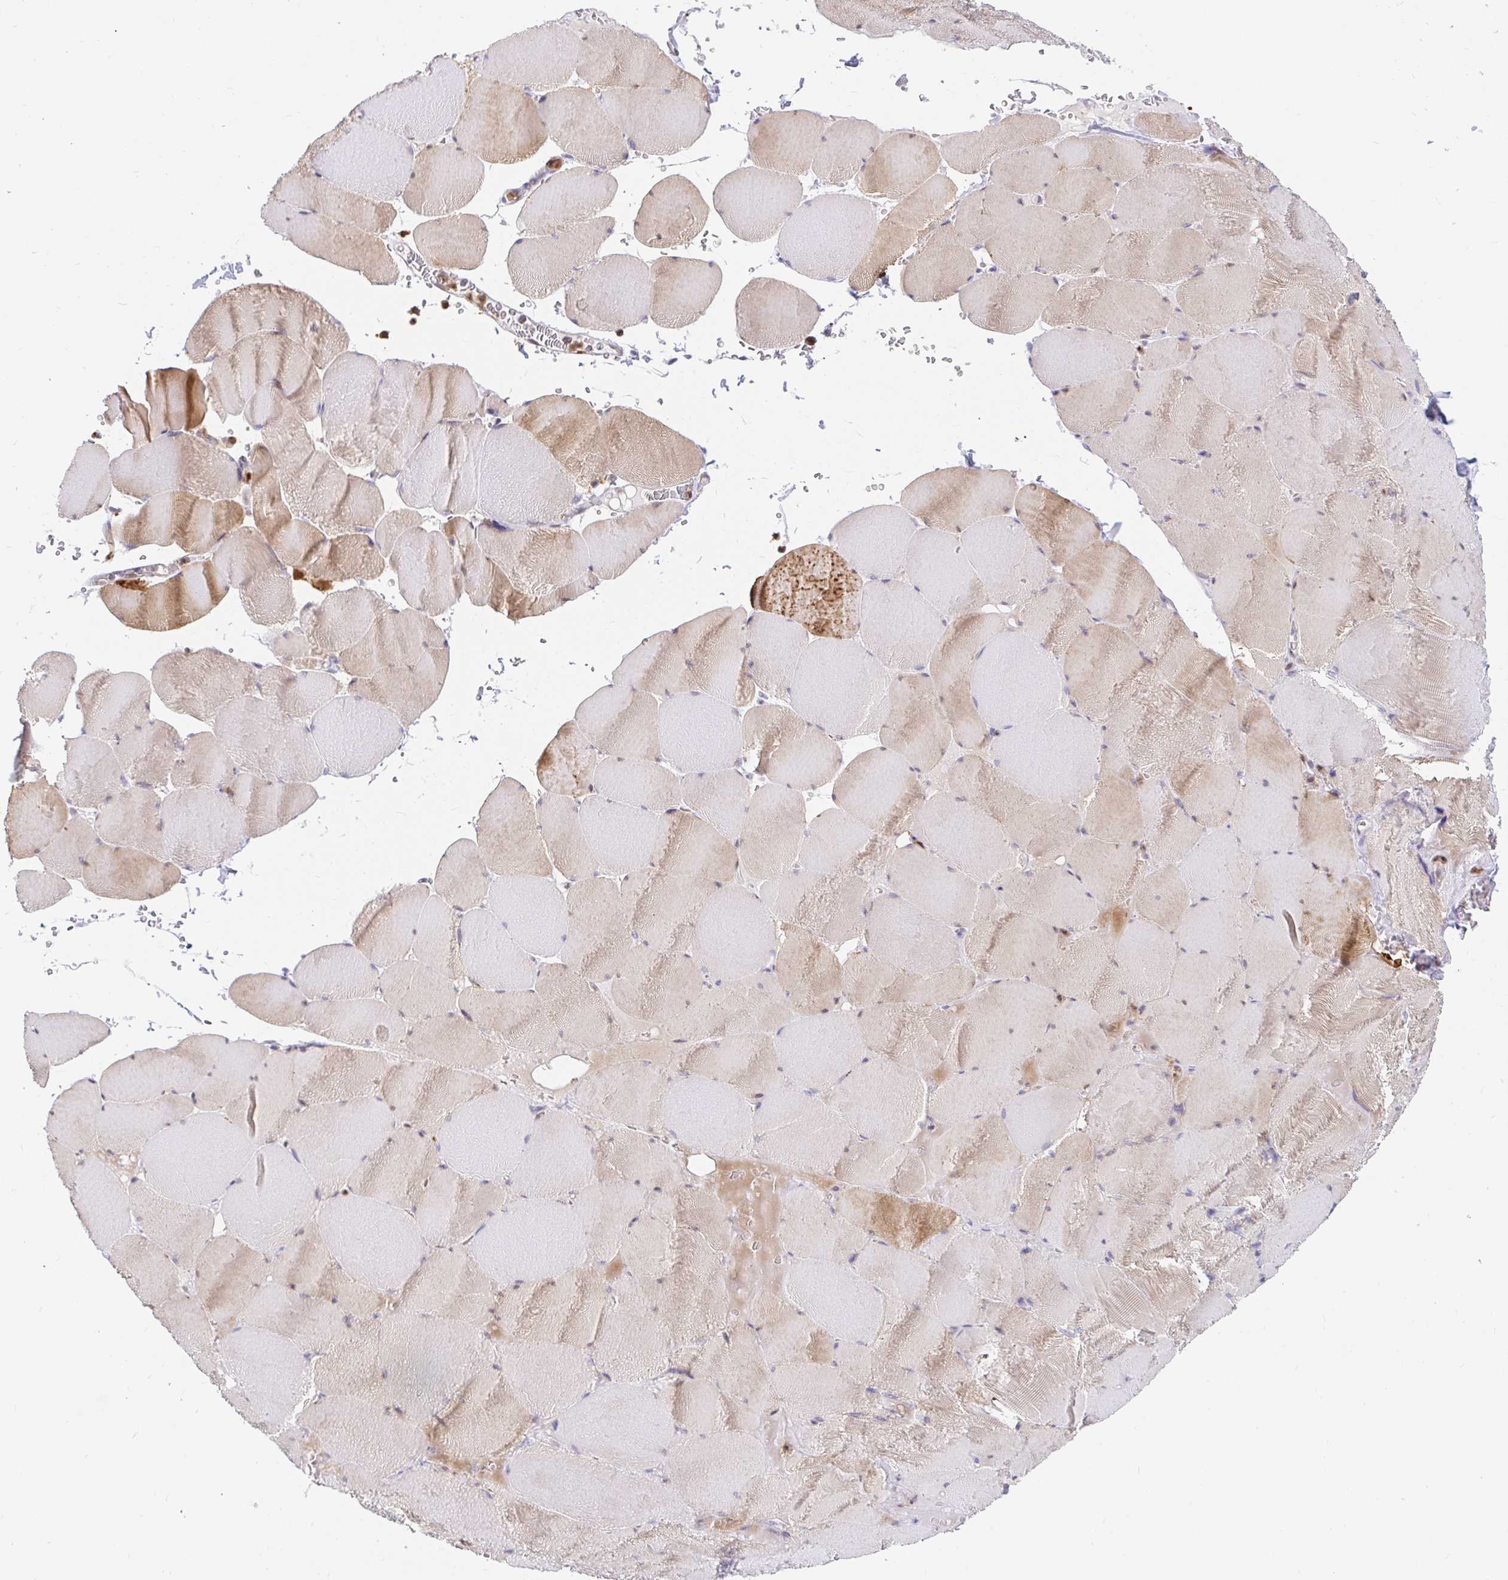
{"staining": {"intensity": "weak", "quantity": ">75%", "location": "cytoplasmic/membranous,nuclear"}, "tissue": "skeletal muscle", "cell_type": "Myocytes", "image_type": "normal", "snomed": [{"axis": "morphology", "description": "Normal tissue, NOS"}, {"axis": "topography", "description": "Skeletal muscle"}, {"axis": "topography", "description": "Head-Neck"}], "caption": "Human skeletal muscle stained for a protein (brown) shows weak cytoplasmic/membranous,nuclear positive staining in approximately >75% of myocytes.", "gene": "HINFP", "patient": {"sex": "male", "age": 66}}